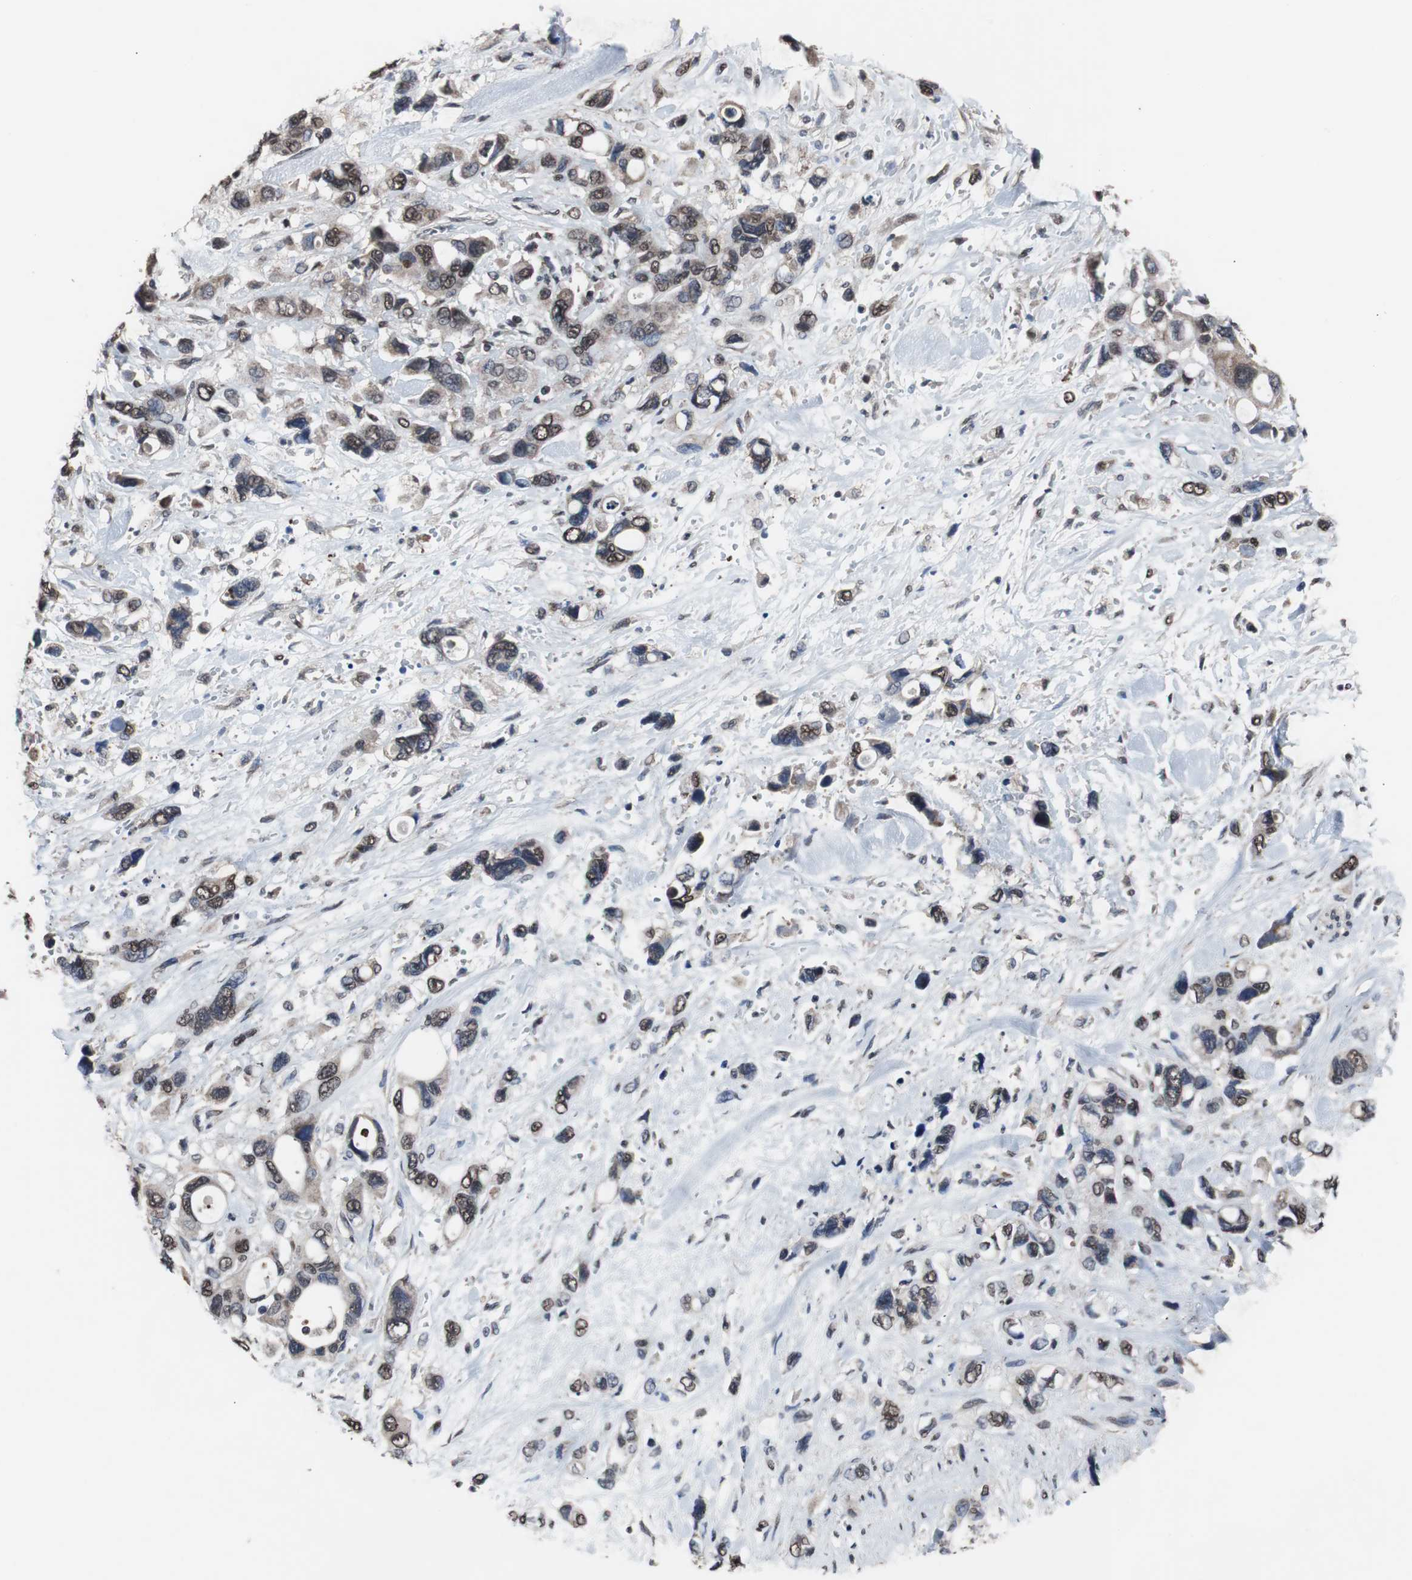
{"staining": {"intensity": "moderate", "quantity": "25%-75%", "location": "cytoplasmic/membranous,nuclear"}, "tissue": "pancreatic cancer", "cell_type": "Tumor cells", "image_type": "cancer", "snomed": [{"axis": "morphology", "description": "Adenocarcinoma, NOS"}, {"axis": "topography", "description": "Pancreas"}], "caption": "Moderate cytoplasmic/membranous and nuclear protein staining is seen in approximately 25%-75% of tumor cells in adenocarcinoma (pancreatic).", "gene": "MED27", "patient": {"sex": "male", "age": 46}}